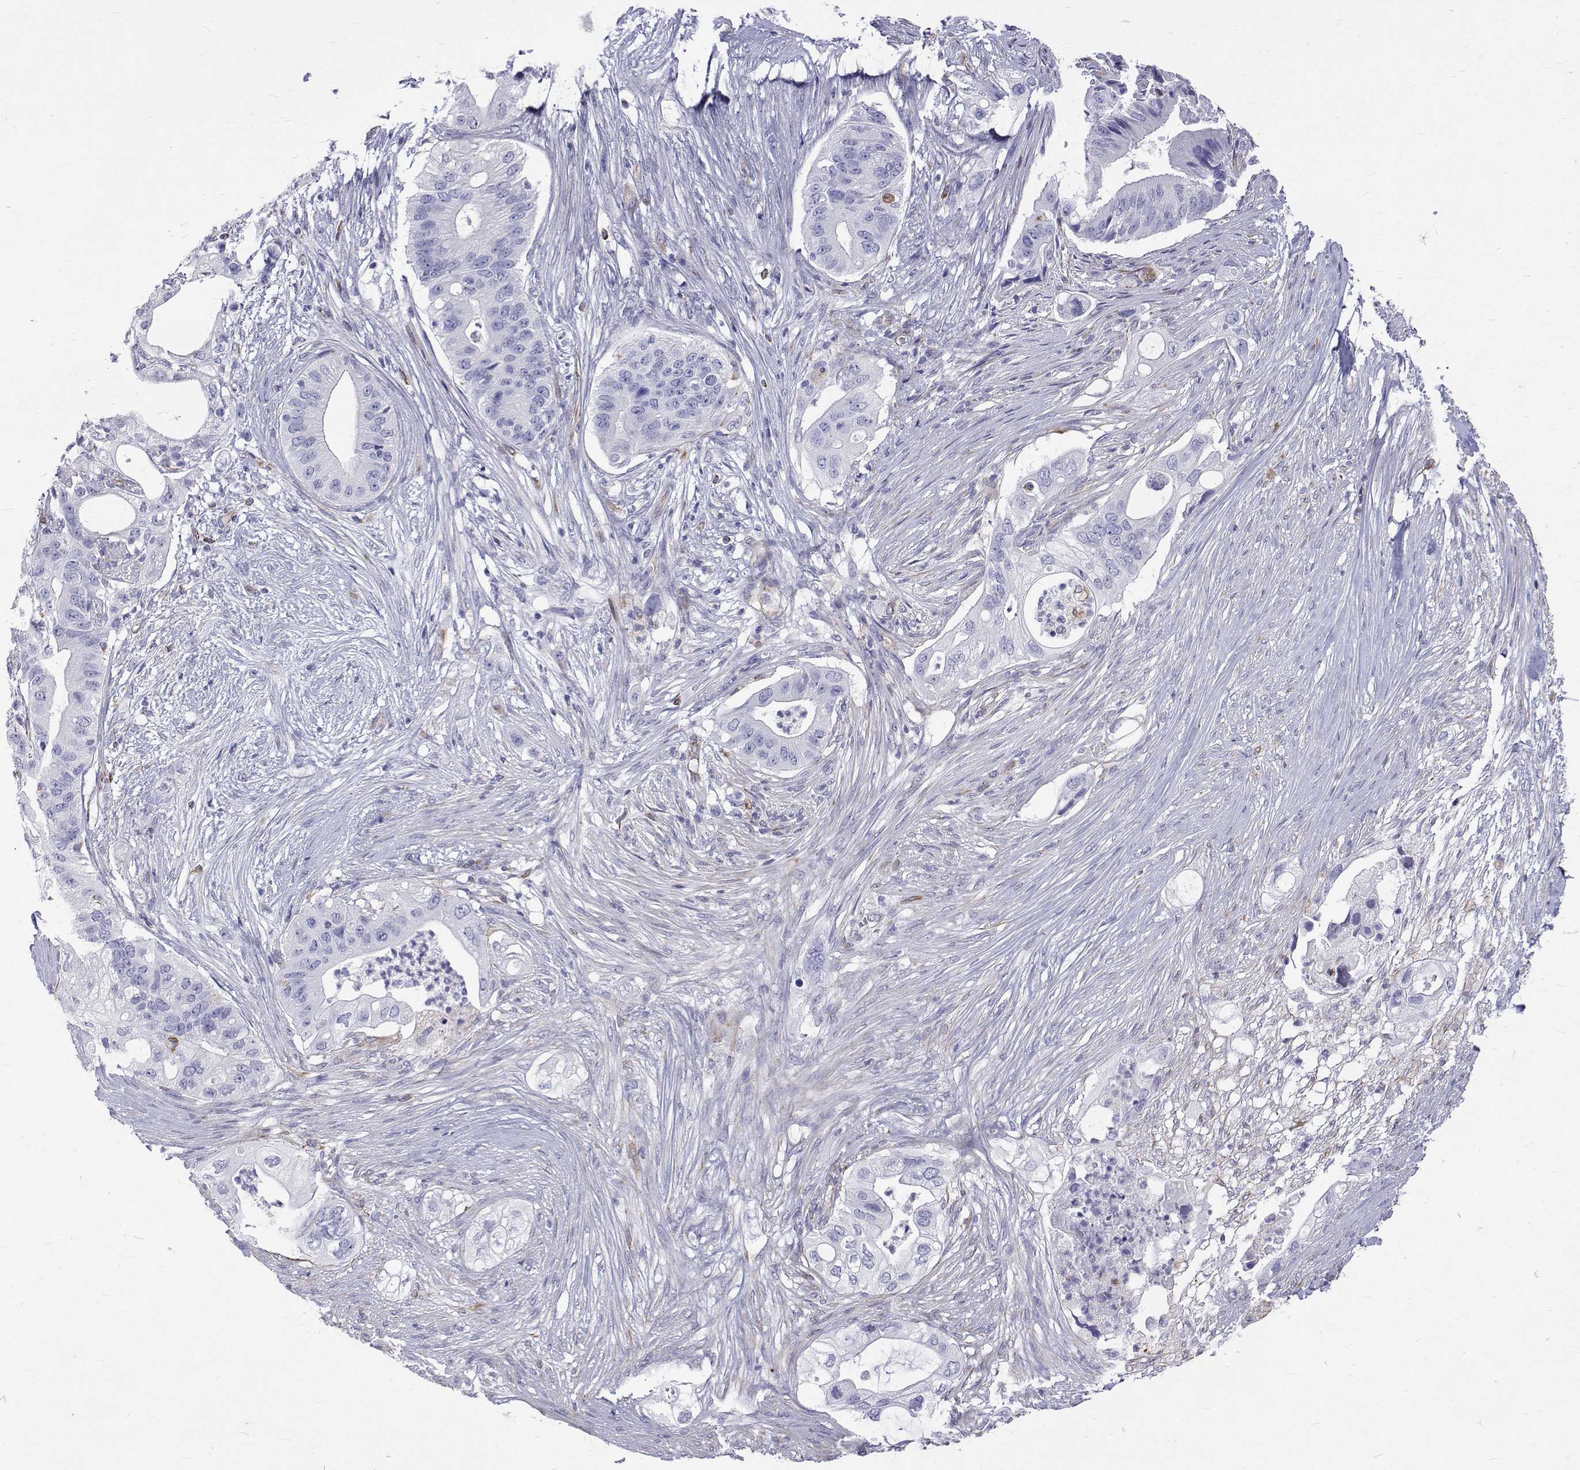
{"staining": {"intensity": "negative", "quantity": "none", "location": "none"}, "tissue": "pancreatic cancer", "cell_type": "Tumor cells", "image_type": "cancer", "snomed": [{"axis": "morphology", "description": "Adenocarcinoma, NOS"}, {"axis": "topography", "description": "Pancreas"}], "caption": "IHC histopathology image of pancreatic cancer stained for a protein (brown), which reveals no staining in tumor cells. (Brightfield microscopy of DAB (3,3'-diaminobenzidine) IHC at high magnification).", "gene": "OPRPN", "patient": {"sex": "female", "age": 72}}